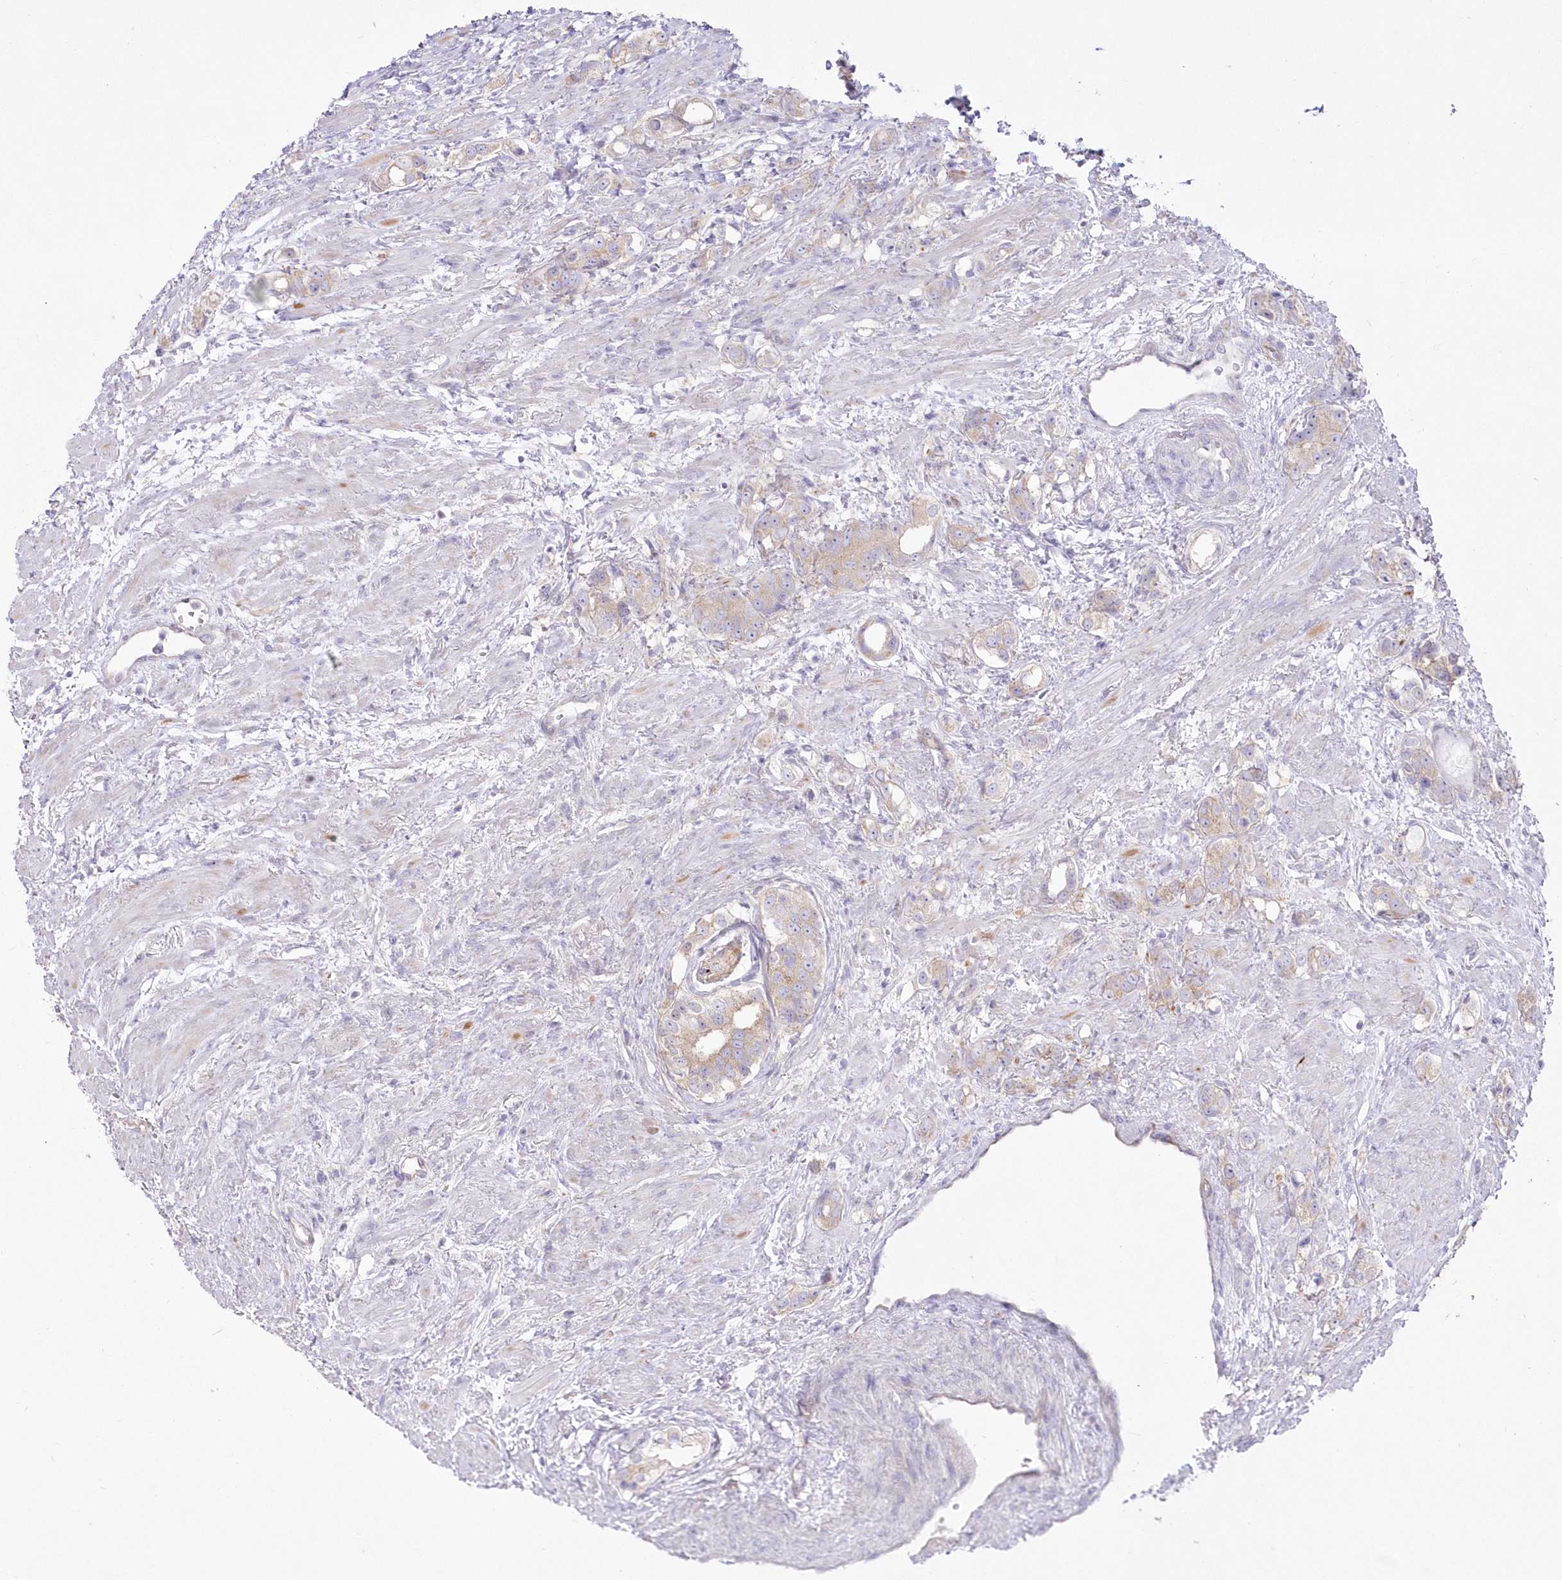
{"staining": {"intensity": "weak", "quantity": ">75%", "location": "cytoplasmic/membranous"}, "tissue": "prostate cancer", "cell_type": "Tumor cells", "image_type": "cancer", "snomed": [{"axis": "morphology", "description": "Adenocarcinoma, High grade"}, {"axis": "topography", "description": "Prostate"}], "caption": "Brown immunohistochemical staining in adenocarcinoma (high-grade) (prostate) shows weak cytoplasmic/membranous positivity in approximately >75% of tumor cells. Nuclei are stained in blue.", "gene": "ZNF843", "patient": {"sex": "male", "age": 63}}